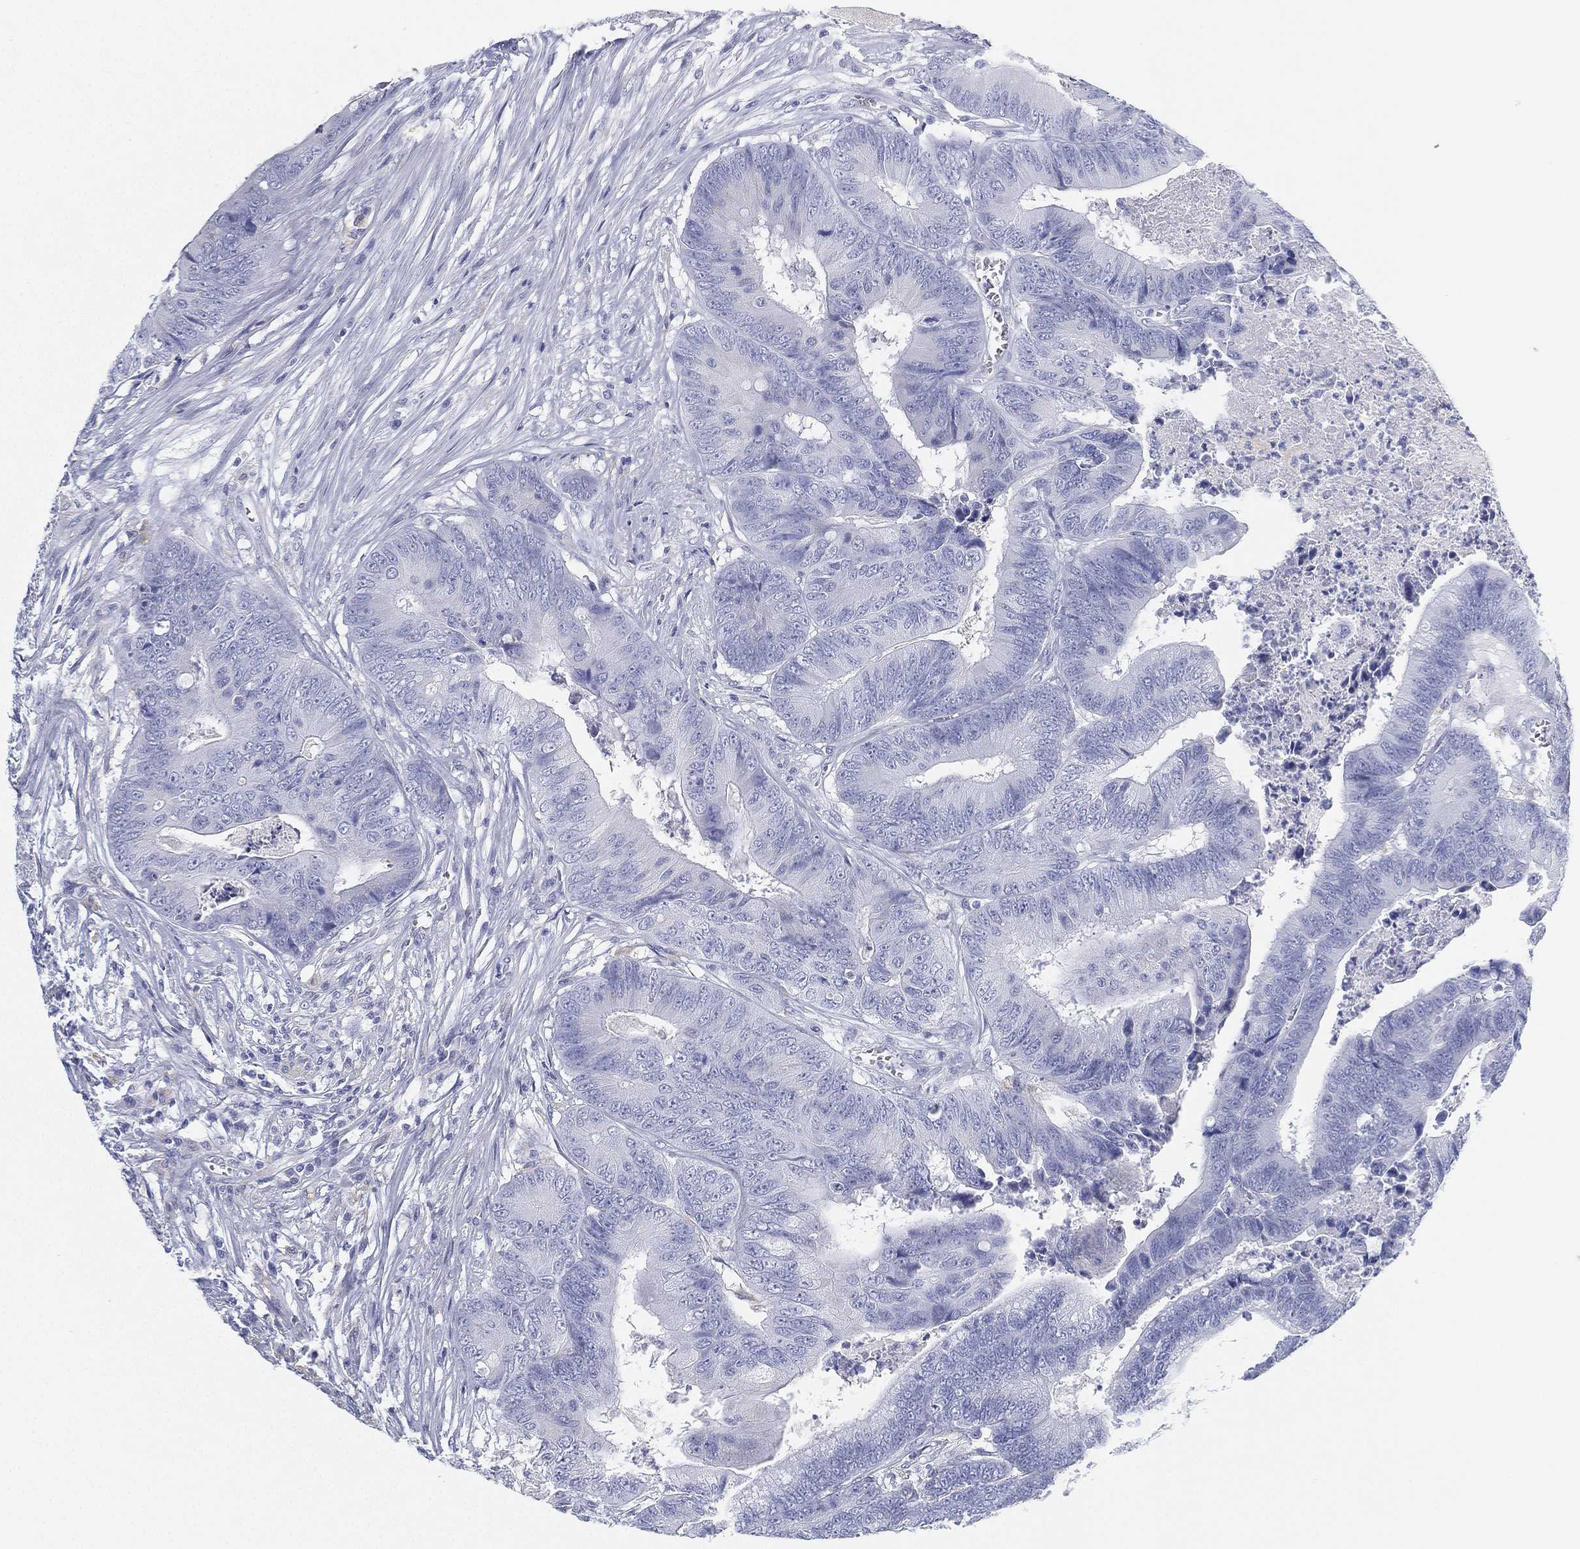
{"staining": {"intensity": "negative", "quantity": "none", "location": "none"}, "tissue": "colorectal cancer", "cell_type": "Tumor cells", "image_type": "cancer", "snomed": [{"axis": "morphology", "description": "Adenocarcinoma, NOS"}, {"axis": "topography", "description": "Colon"}], "caption": "Immunohistochemical staining of human colorectal cancer (adenocarcinoma) demonstrates no significant positivity in tumor cells.", "gene": "GPR61", "patient": {"sex": "male", "age": 84}}